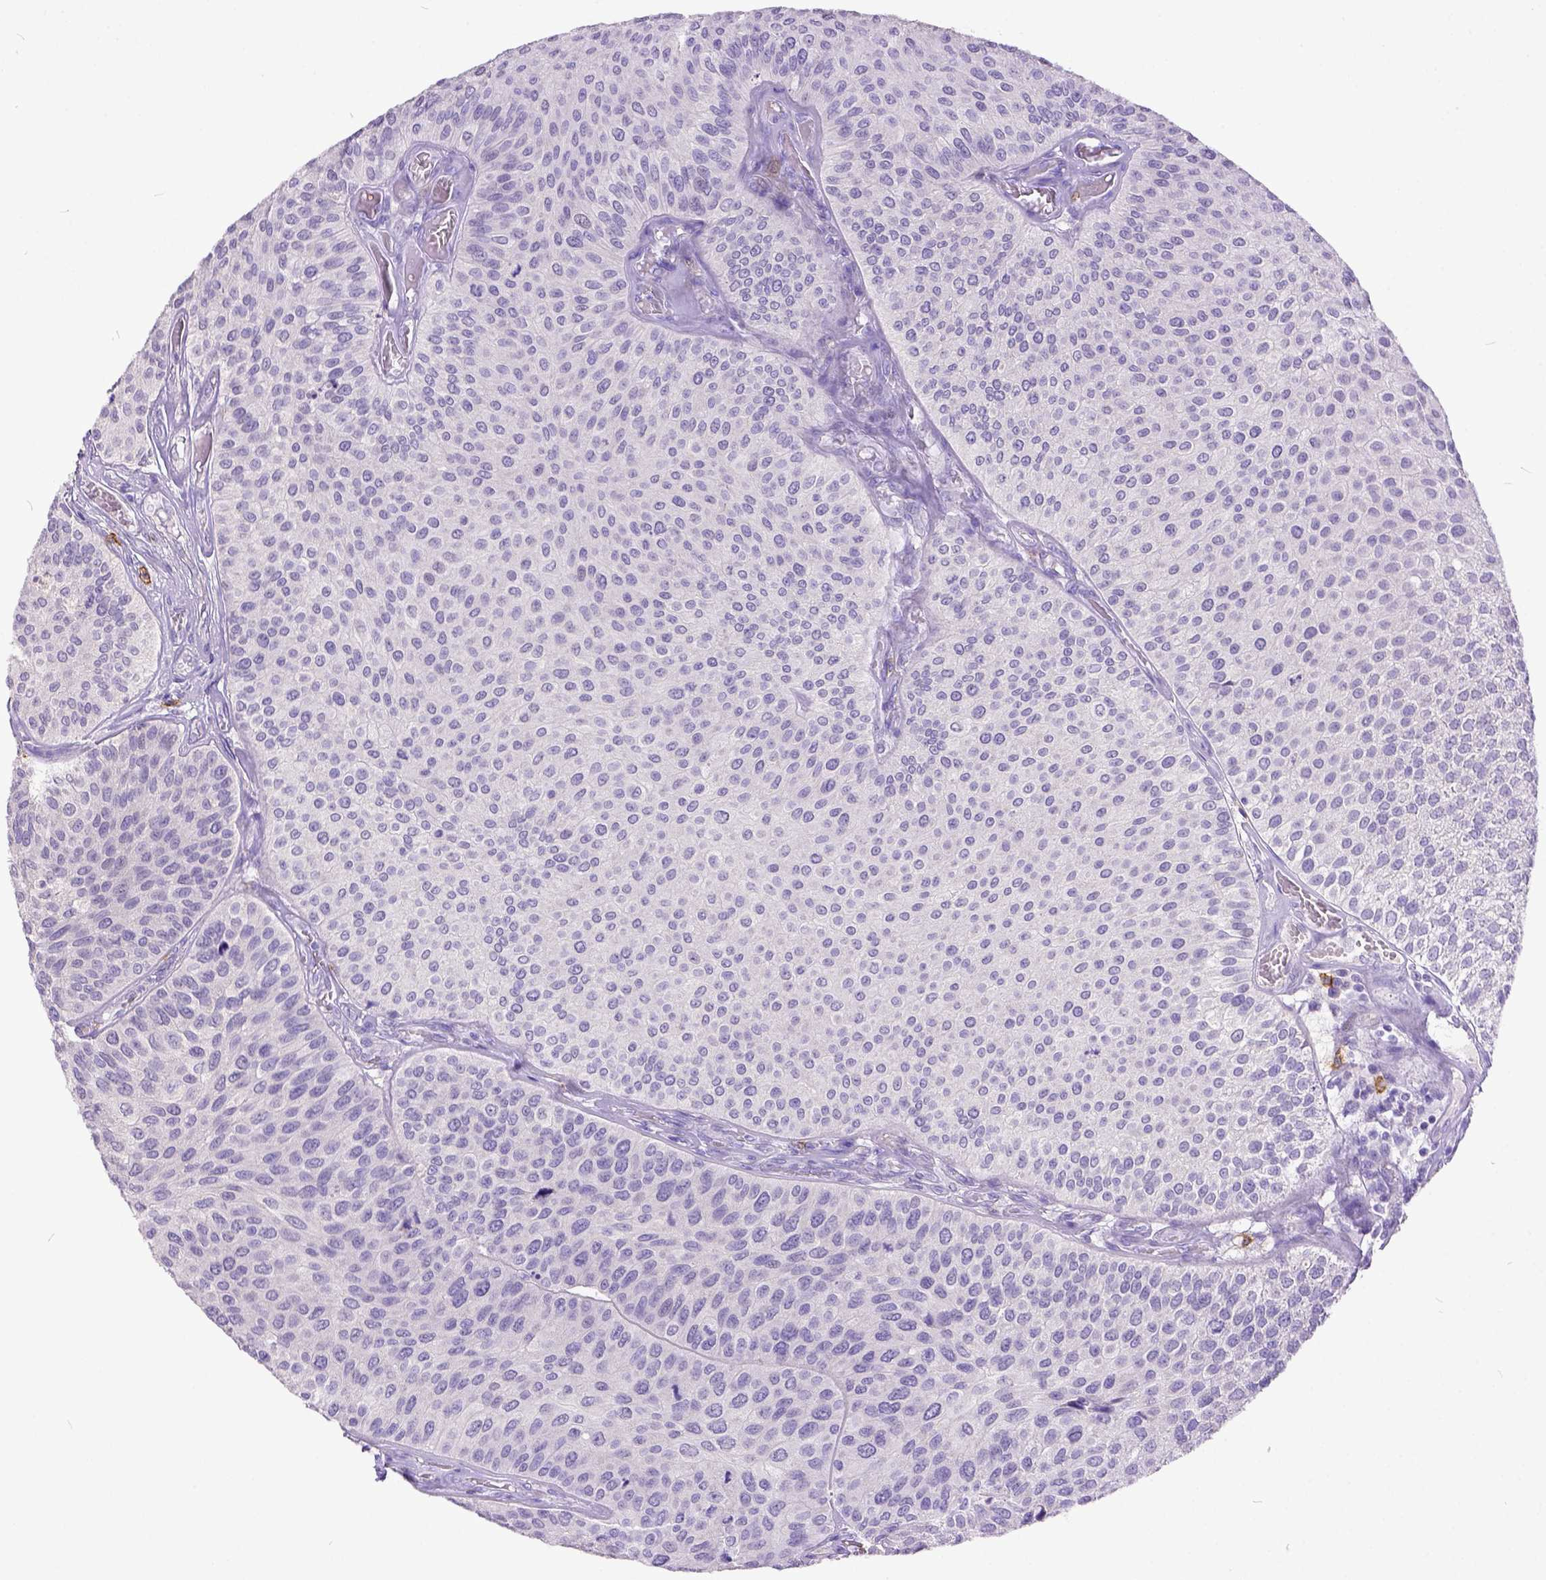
{"staining": {"intensity": "negative", "quantity": "none", "location": "none"}, "tissue": "urothelial cancer", "cell_type": "Tumor cells", "image_type": "cancer", "snomed": [{"axis": "morphology", "description": "Urothelial carcinoma, Low grade"}, {"axis": "topography", "description": "Urinary bladder"}], "caption": "The micrograph shows no staining of tumor cells in urothelial cancer.", "gene": "KIT", "patient": {"sex": "female", "age": 87}}